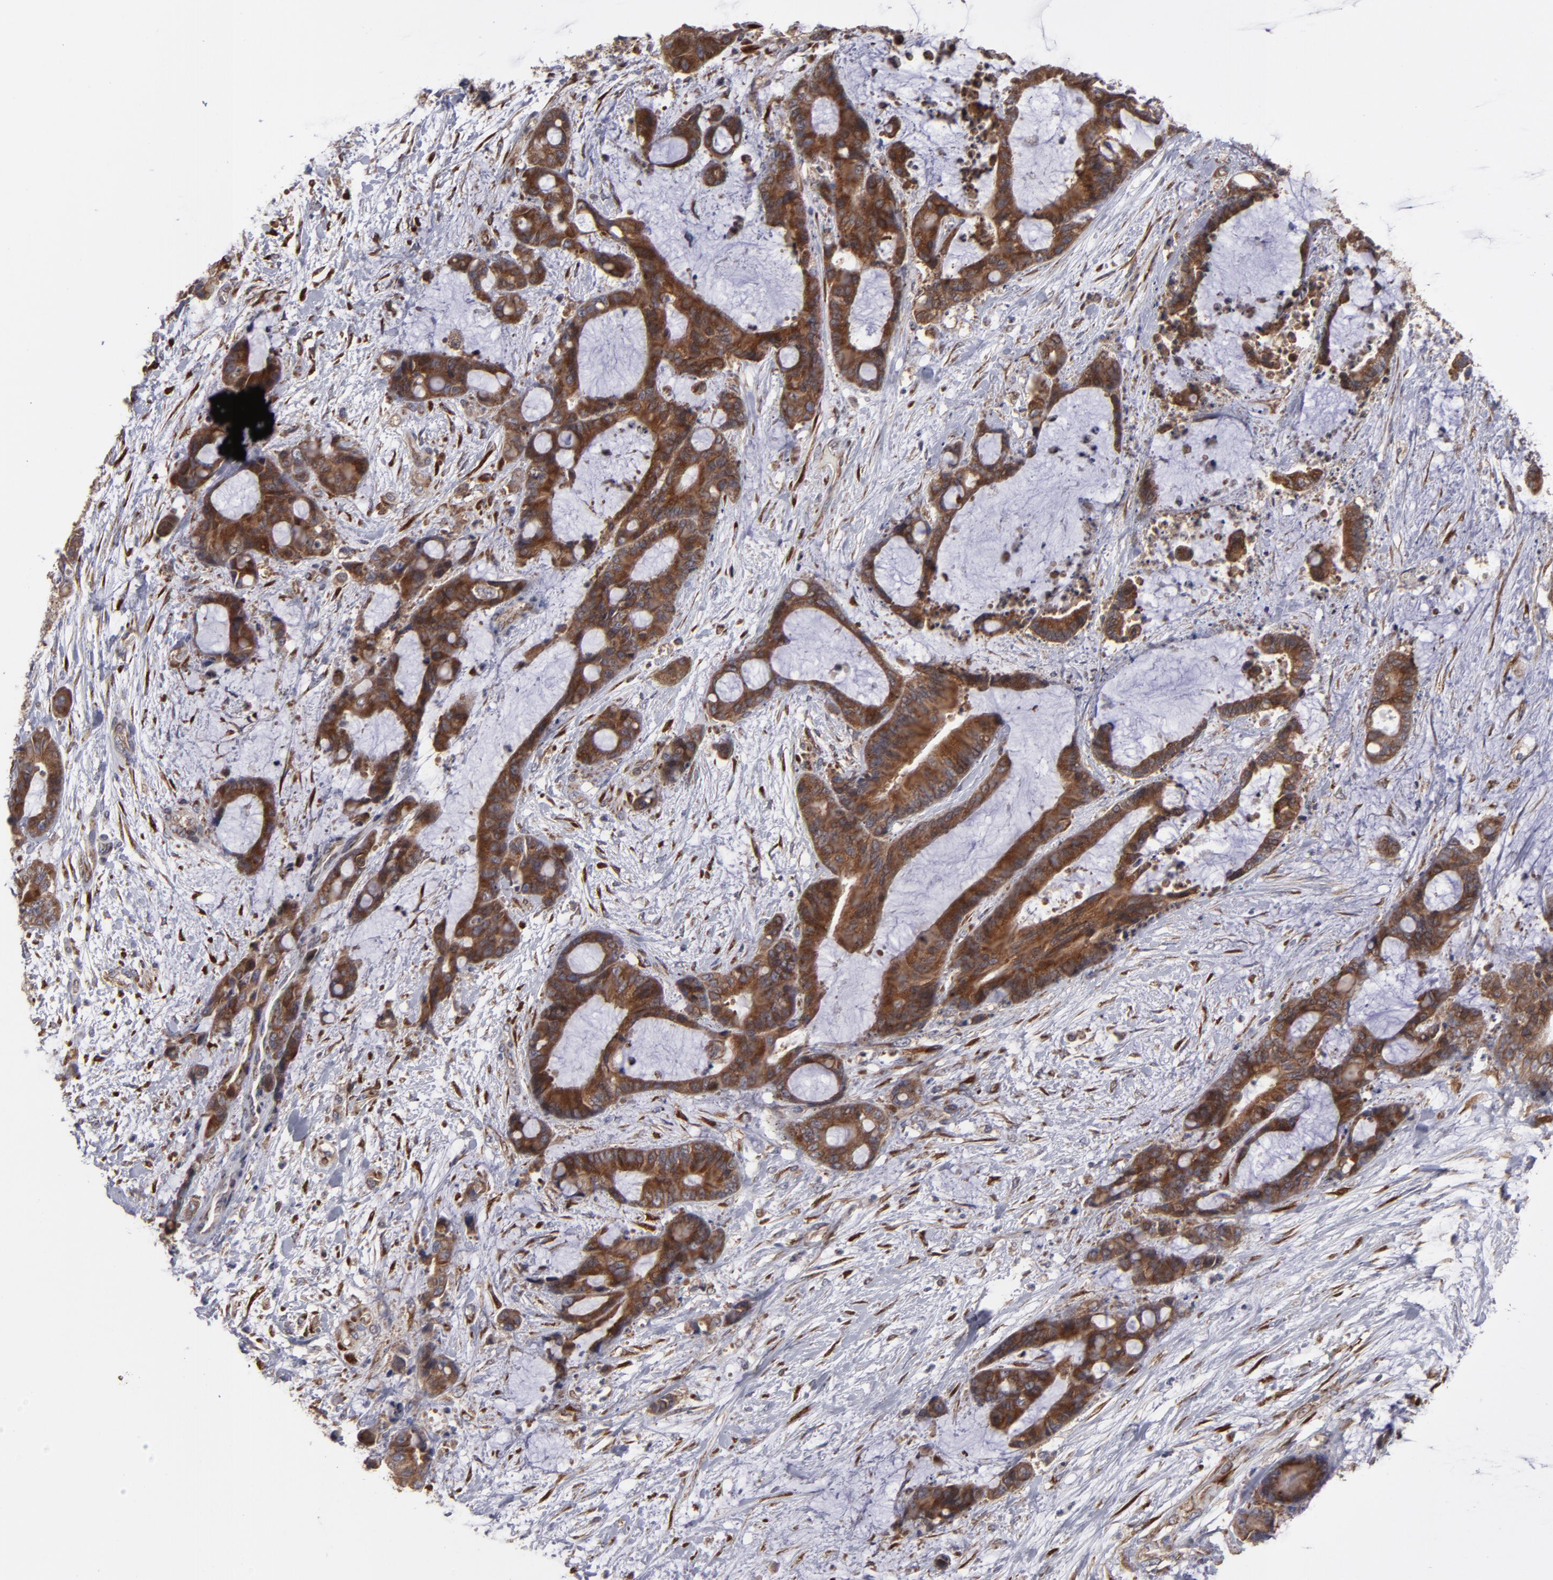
{"staining": {"intensity": "strong", "quantity": ">75%", "location": "cytoplasmic/membranous"}, "tissue": "liver cancer", "cell_type": "Tumor cells", "image_type": "cancer", "snomed": [{"axis": "morphology", "description": "Cholangiocarcinoma"}, {"axis": "topography", "description": "Liver"}], "caption": "Strong cytoplasmic/membranous positivity is appreciated in approximately >75% of tumor cells in liver cancer. (Brightfield microscopy of DAB IHC at high magnification).", "gene": "SND1", "patient": {"sex": "female", "age": 73}}